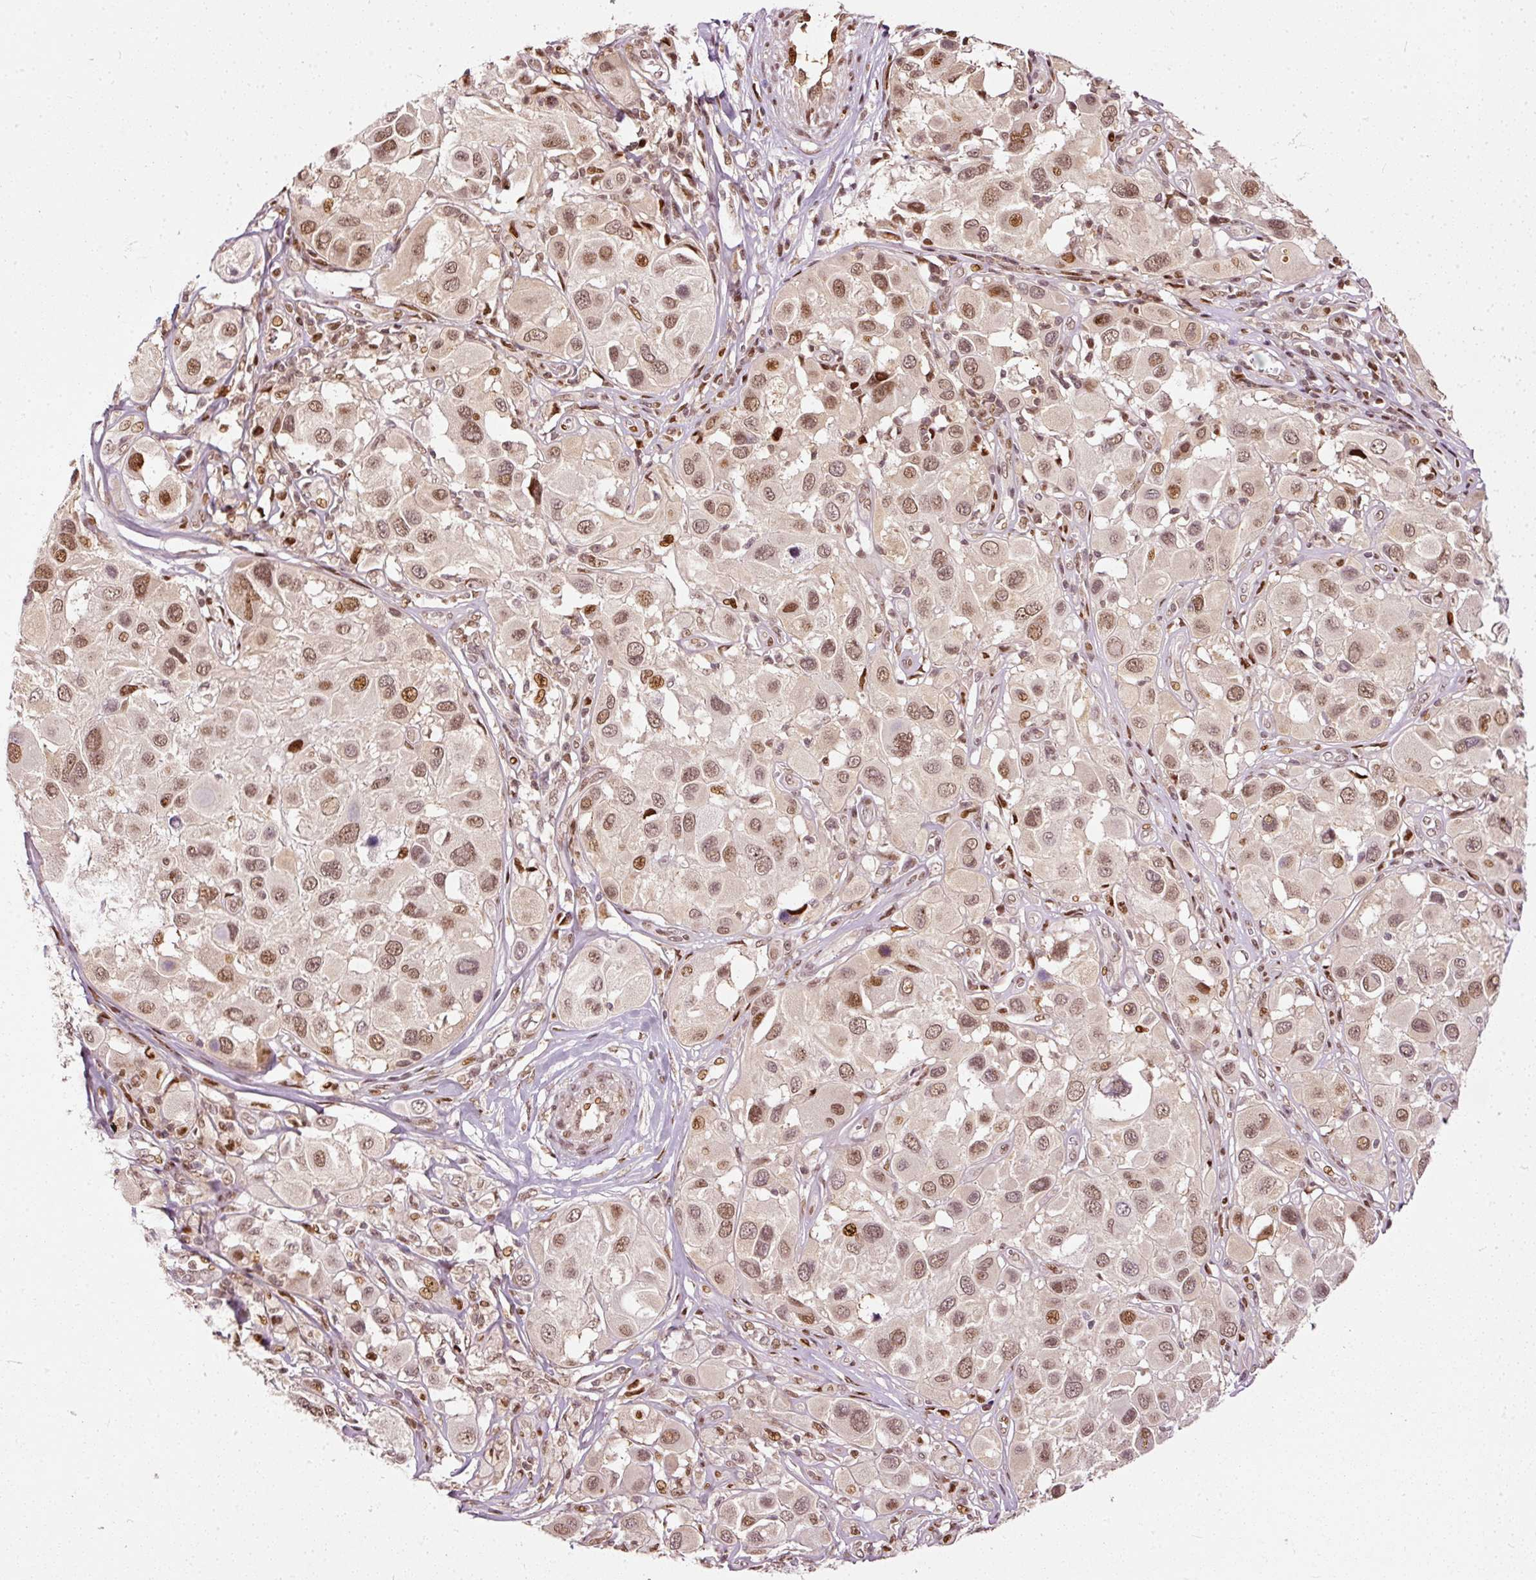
{"staining": {"intensity": "moderate", "quantity": ">75%", "location": "nuclear"}, "tissue": "melanoma", "cell_type": "Tumor cells", "image_type": "cancer", "snomed": [{"axis": "morphology", "description": "Malignant melanoma, Metastatic site"}, {"axis": "topography", "description": "Skin"}], "caption": "A photomicrograph of malignant melanoma (metastatic site) stained for a protein reveals moderate nuclear brown staining in tumor cells.", "gene": "ZNF778", "patient": {"sex": "male", "age": 41}}